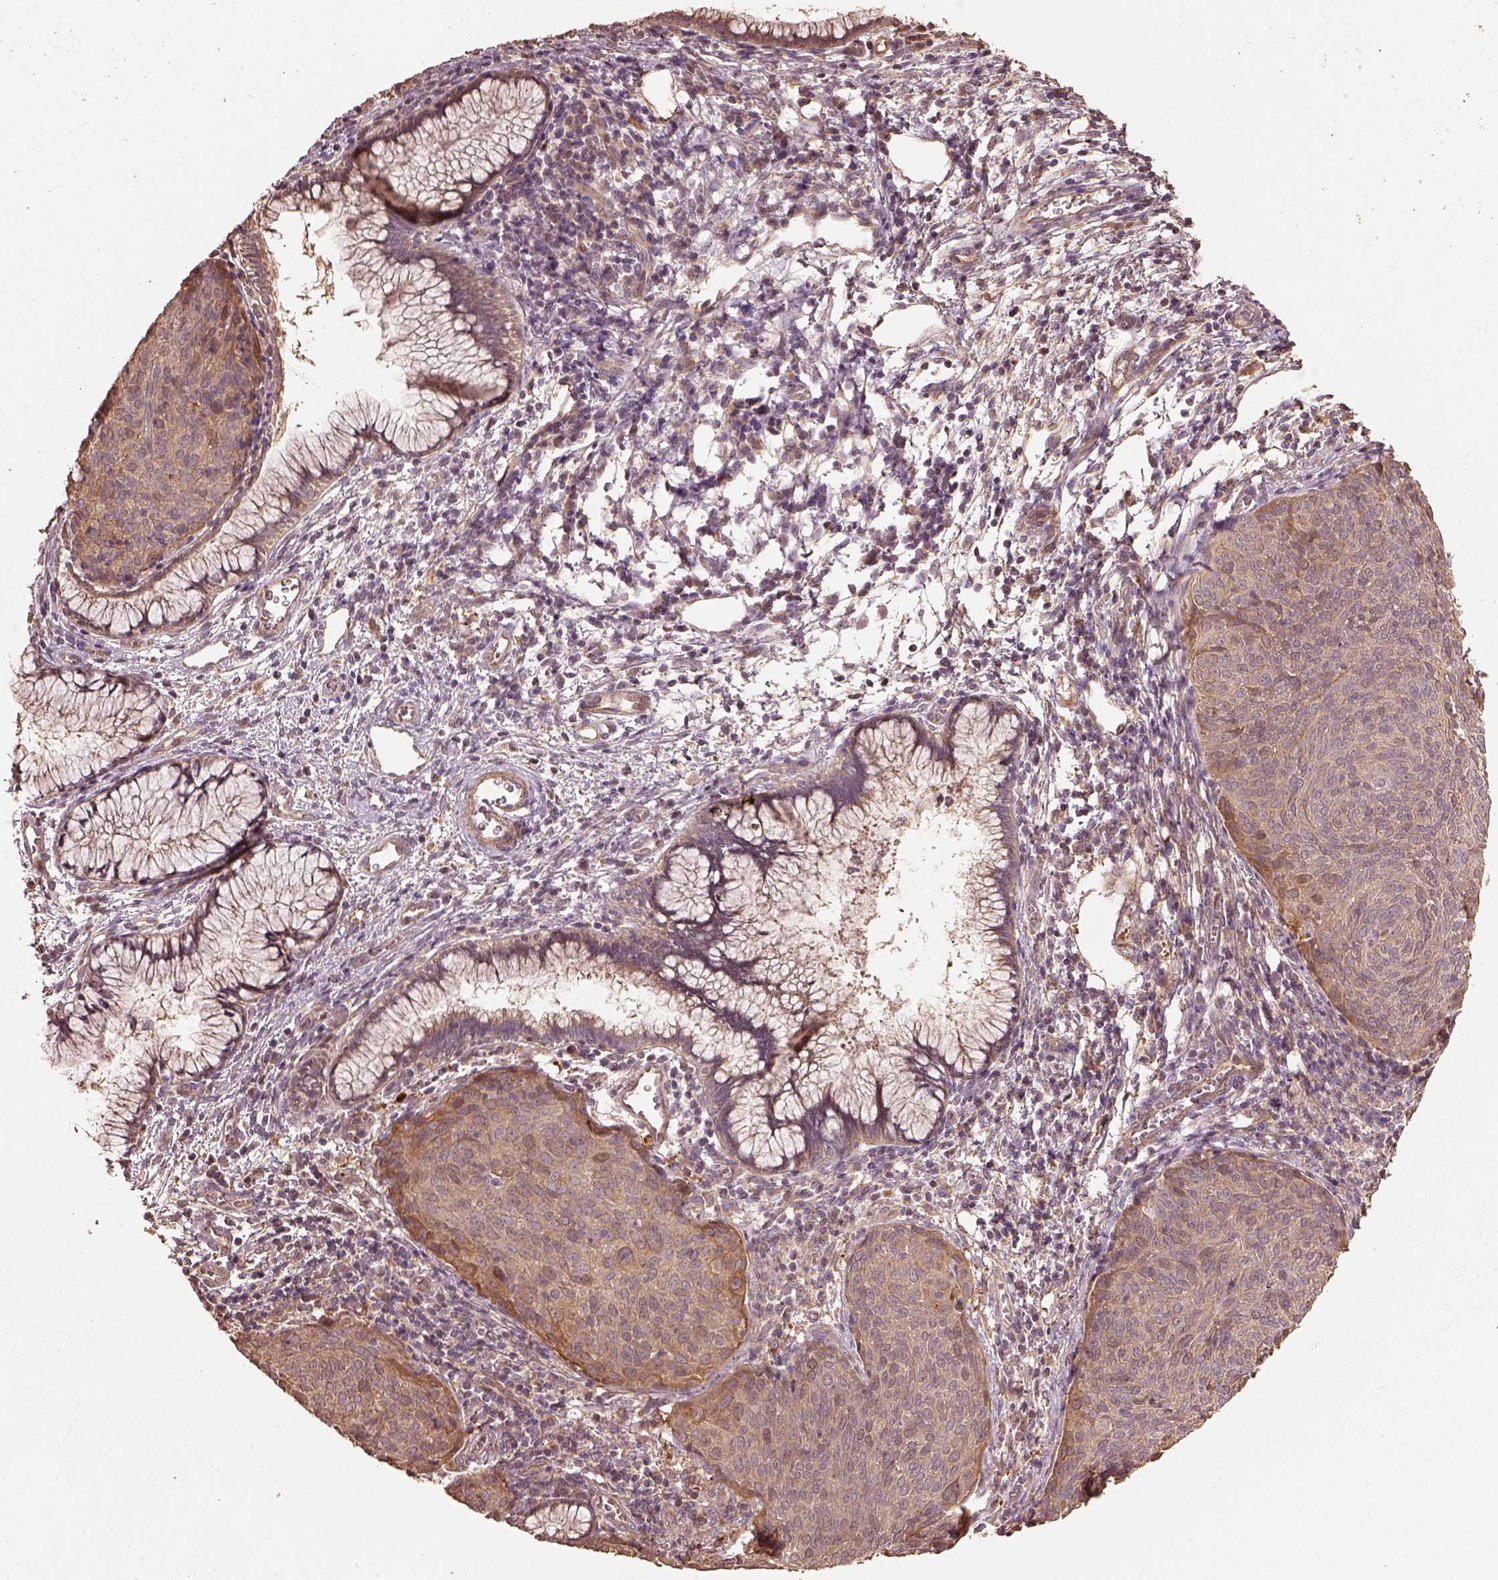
{"staining": {"intensity": "weak", "quantity": ">75%", "location": "cytoplasmic/membranous"}, "tissue": "cervical cancer", "cell_type": "Tumor cells", "image_type": "cancer", "snomed": [{"axis": "morphology", "description": "Squamous cell carcinoma, NOS"}, {"axis": "topography", "description": "Cervix"}], "caption": "Weak cytoplasmic/membranous positivity is appreciated in about >75% of tumor cells in squamous cell carcinoma (cervical). Nuclei are stained in blue.", "gene": "METTL4", "patient": {"sex": "female", "age": 39}}